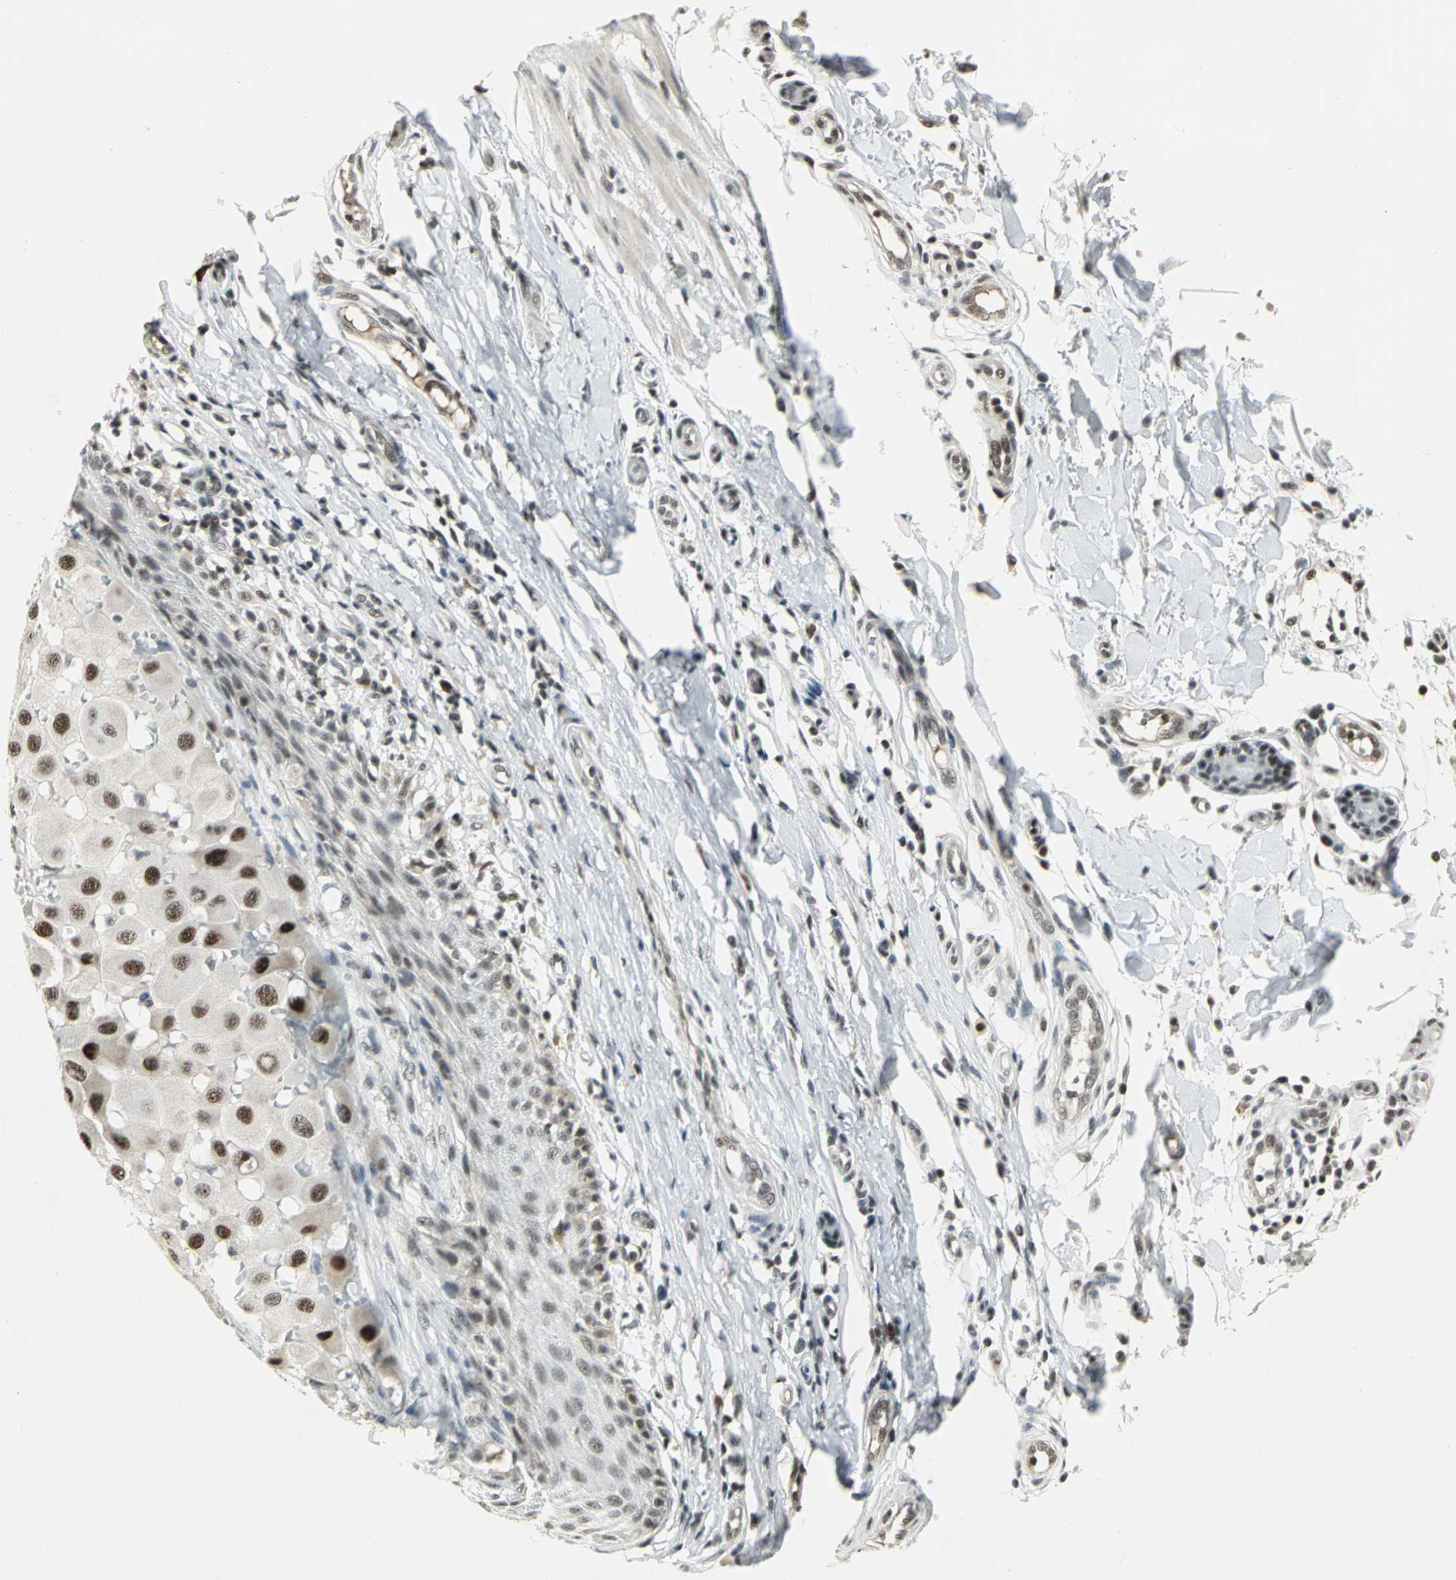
{"staining": {"intensity": "moderate", "quantity": ">75%", "location": "nuclear"}, "tissue": "melanoma", "cell_type": "Tumor cells", "image_type": "cancer", "snomed": [{"axis": "morphology", "description": "Malignant melanoma, NOS"}, {"axis": "topography", "description": "Skin"}], "caption": "Immunohistochemical staining of malignant melanoma demonstrates moderate nuclear protein staining in approximately >75% of tumor cells. The protein of interest is shown in brown color, while the nuclei are stained blue.", "gene": "CCNT1", "patient": {"sex": "female", "age": 81}}